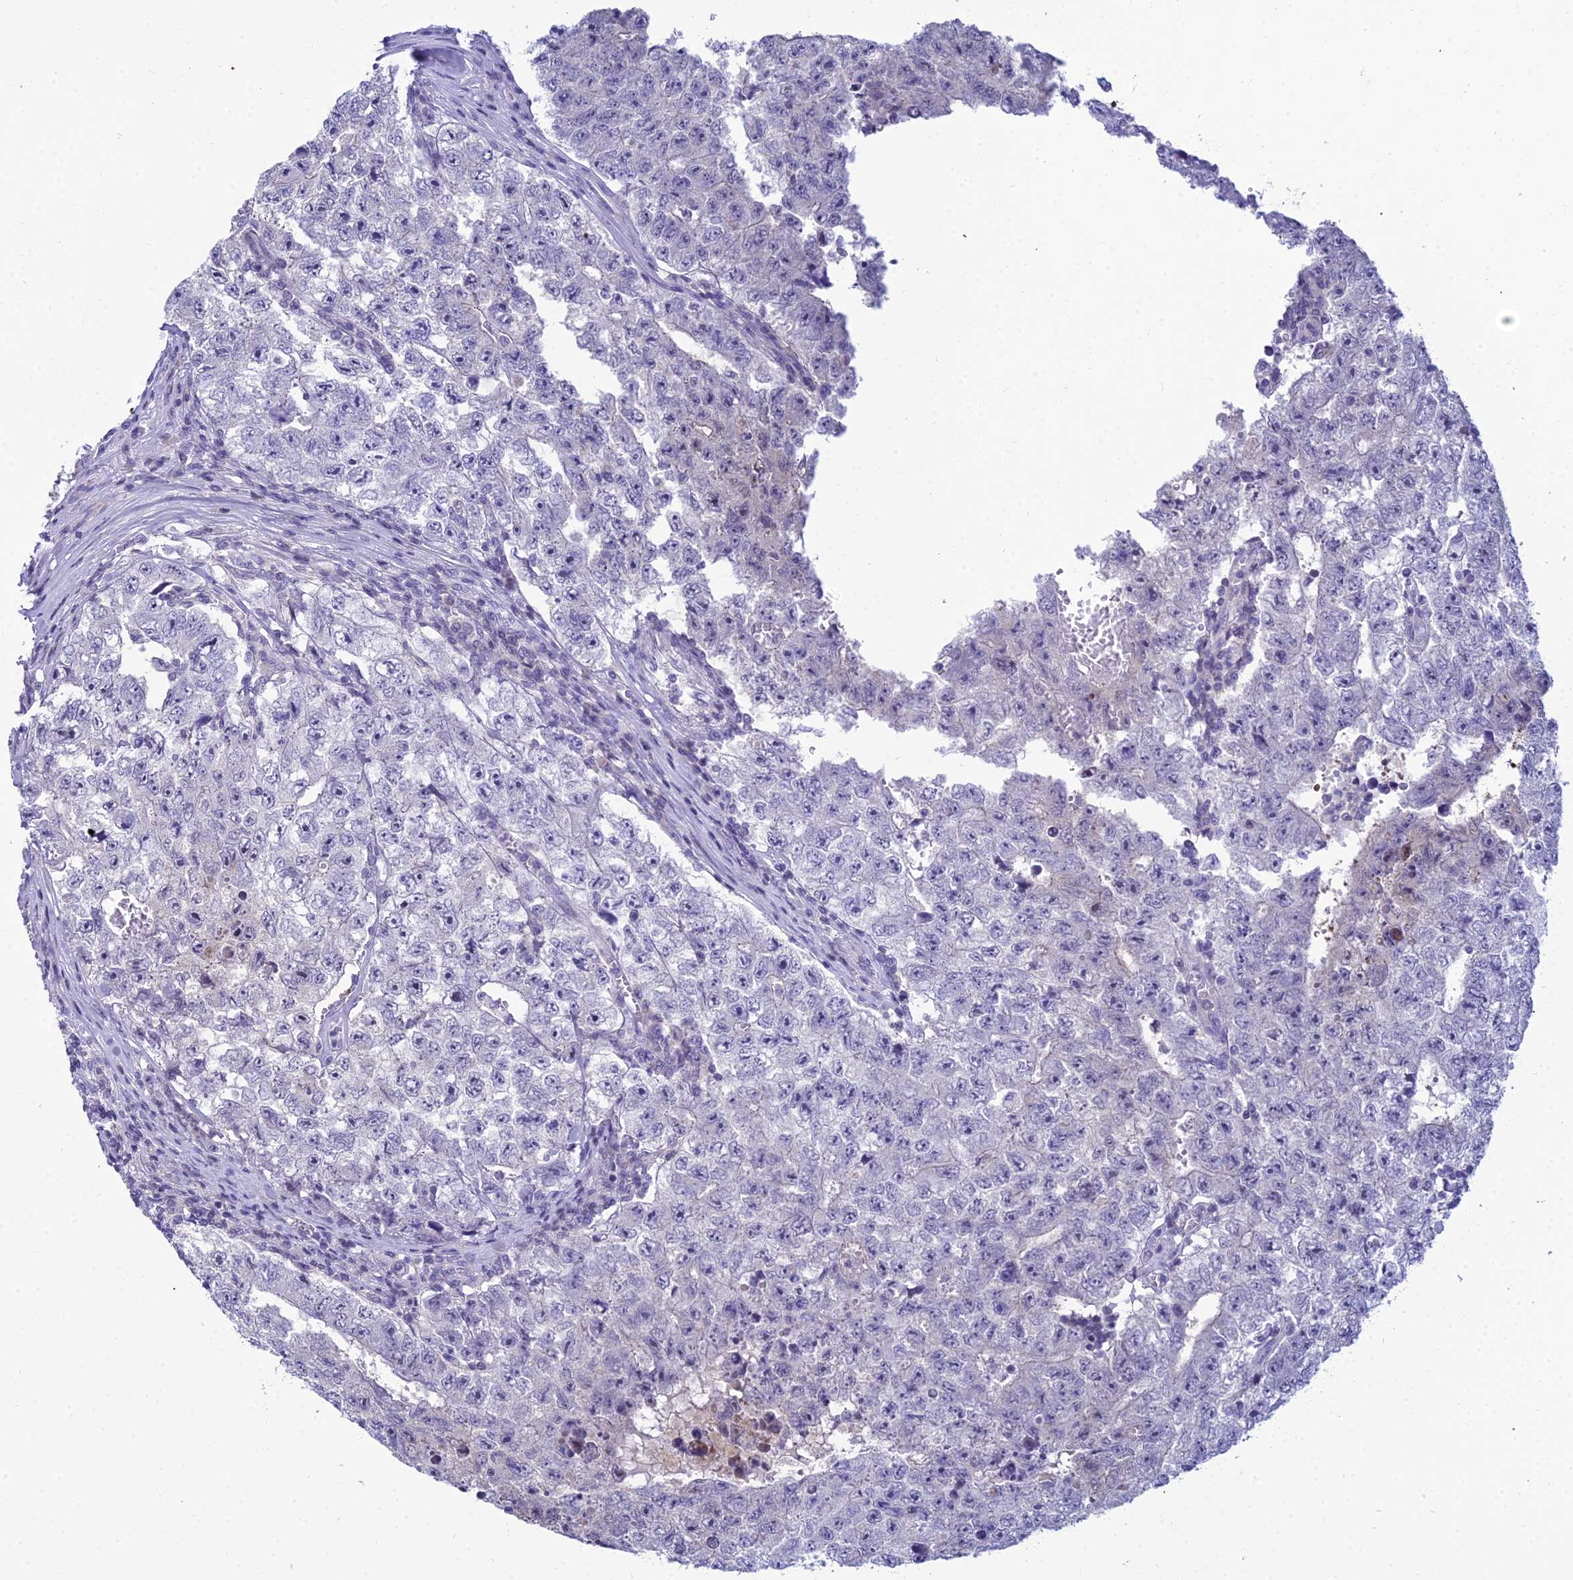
{"staining": {"intensity": "negative", "quantity": "none", "location": "none"}, "tissue": "testis cancer", "cell_type": "Tumor cells", "image_type": "cancer", "snomed": [{"axis": "morphology", "description": "Carcinoma, Embryonal, NOS"}, {"axis": "topography", "description": "Testis"}], "caption": "There is no significant staining in tumor cells of testis embryonal carcinoma. (Immunohistochemistry (ihc), brightfield microscopy, high magnification).", "gene": "ZMIZ1", "patient": {"sex": "male", "age": 17}}